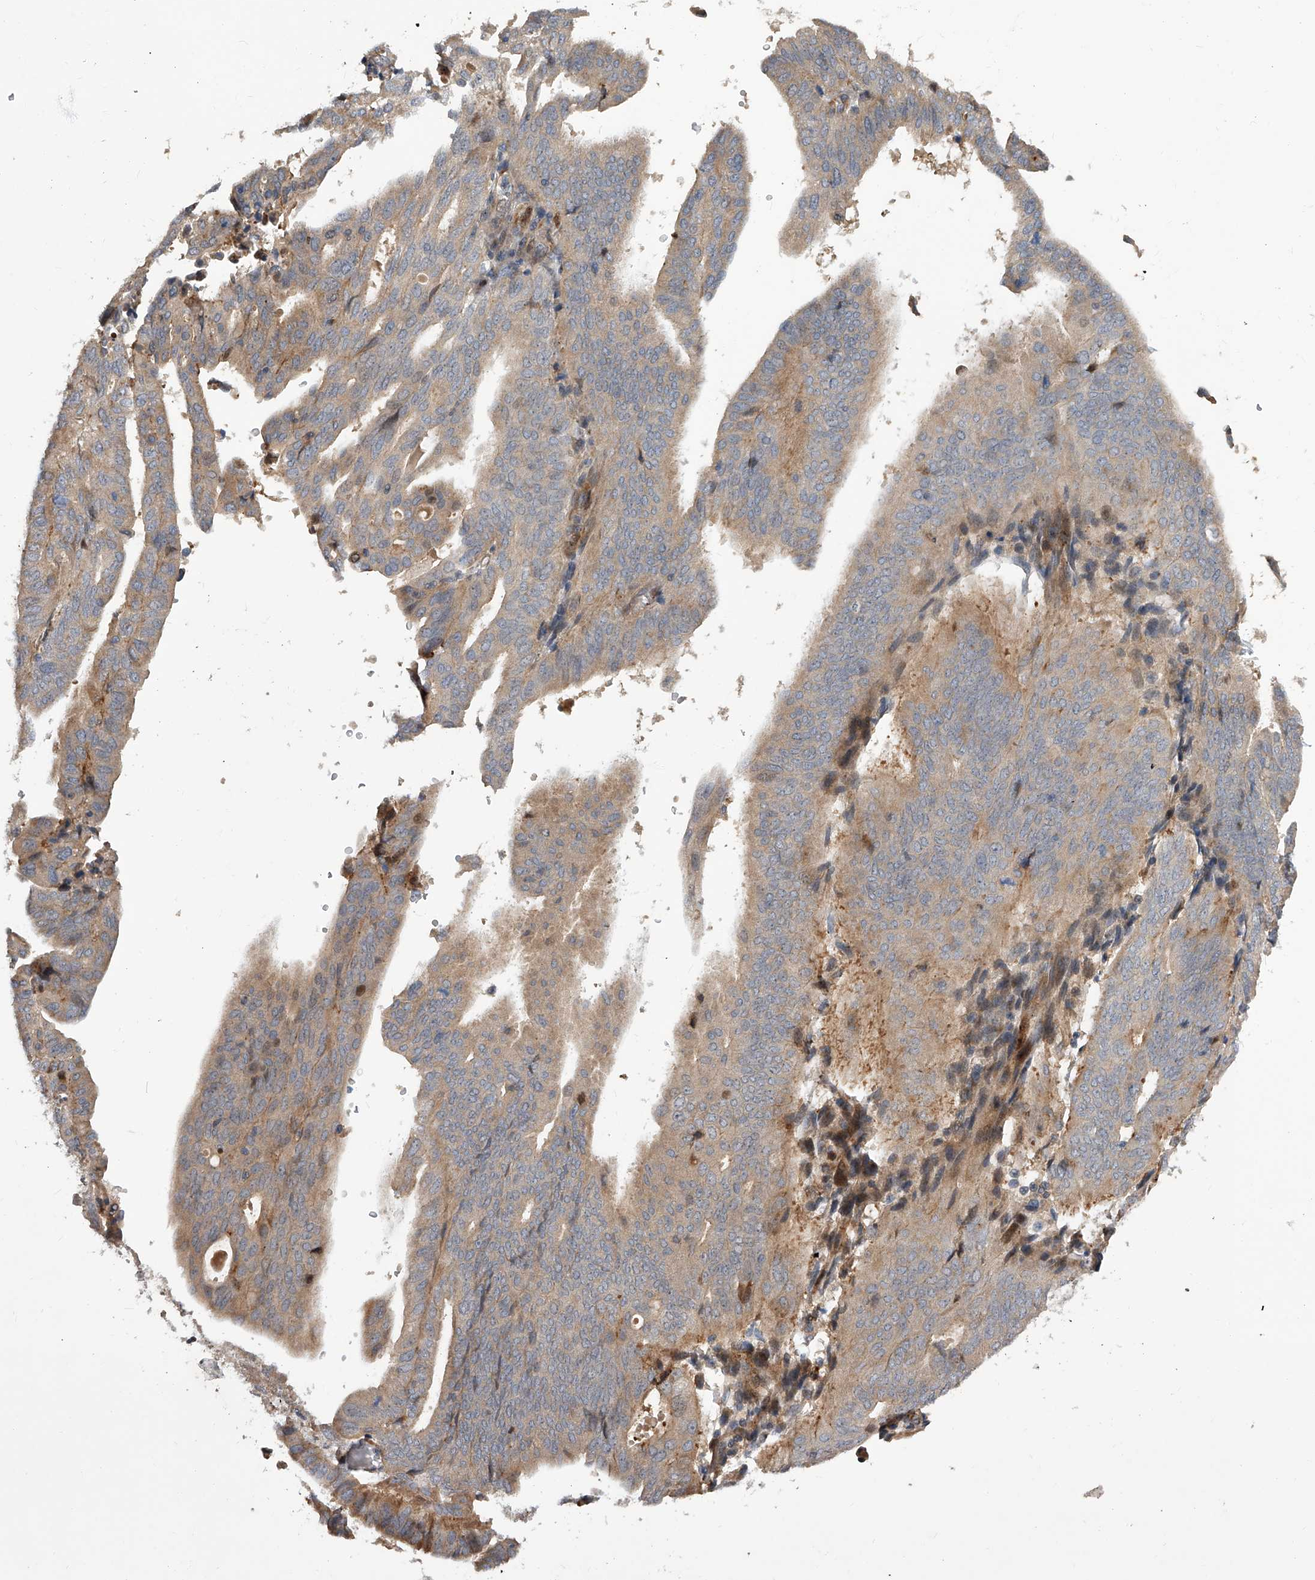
{"staining": {"intensity": "moderate", "quantity": "25%-75%", "location": "cytoplasmic/membranous"}, "tissue": "endometrial cancer", "cell_type": "Tumor cells", "image_type": "cancer", "snomed": [{"axis": "morphology", "description": "Adenocarcinoma, NOS"}, {"axis": "topography", "description": "Uterus"}], "caption": "Moderate cytoplasmic/membranous protein expression is seen in about 25%-75% of tumor cells in endometrial cancer.", "gene": "PDSS2", "patient": {"sex": "female", "age": 77}}